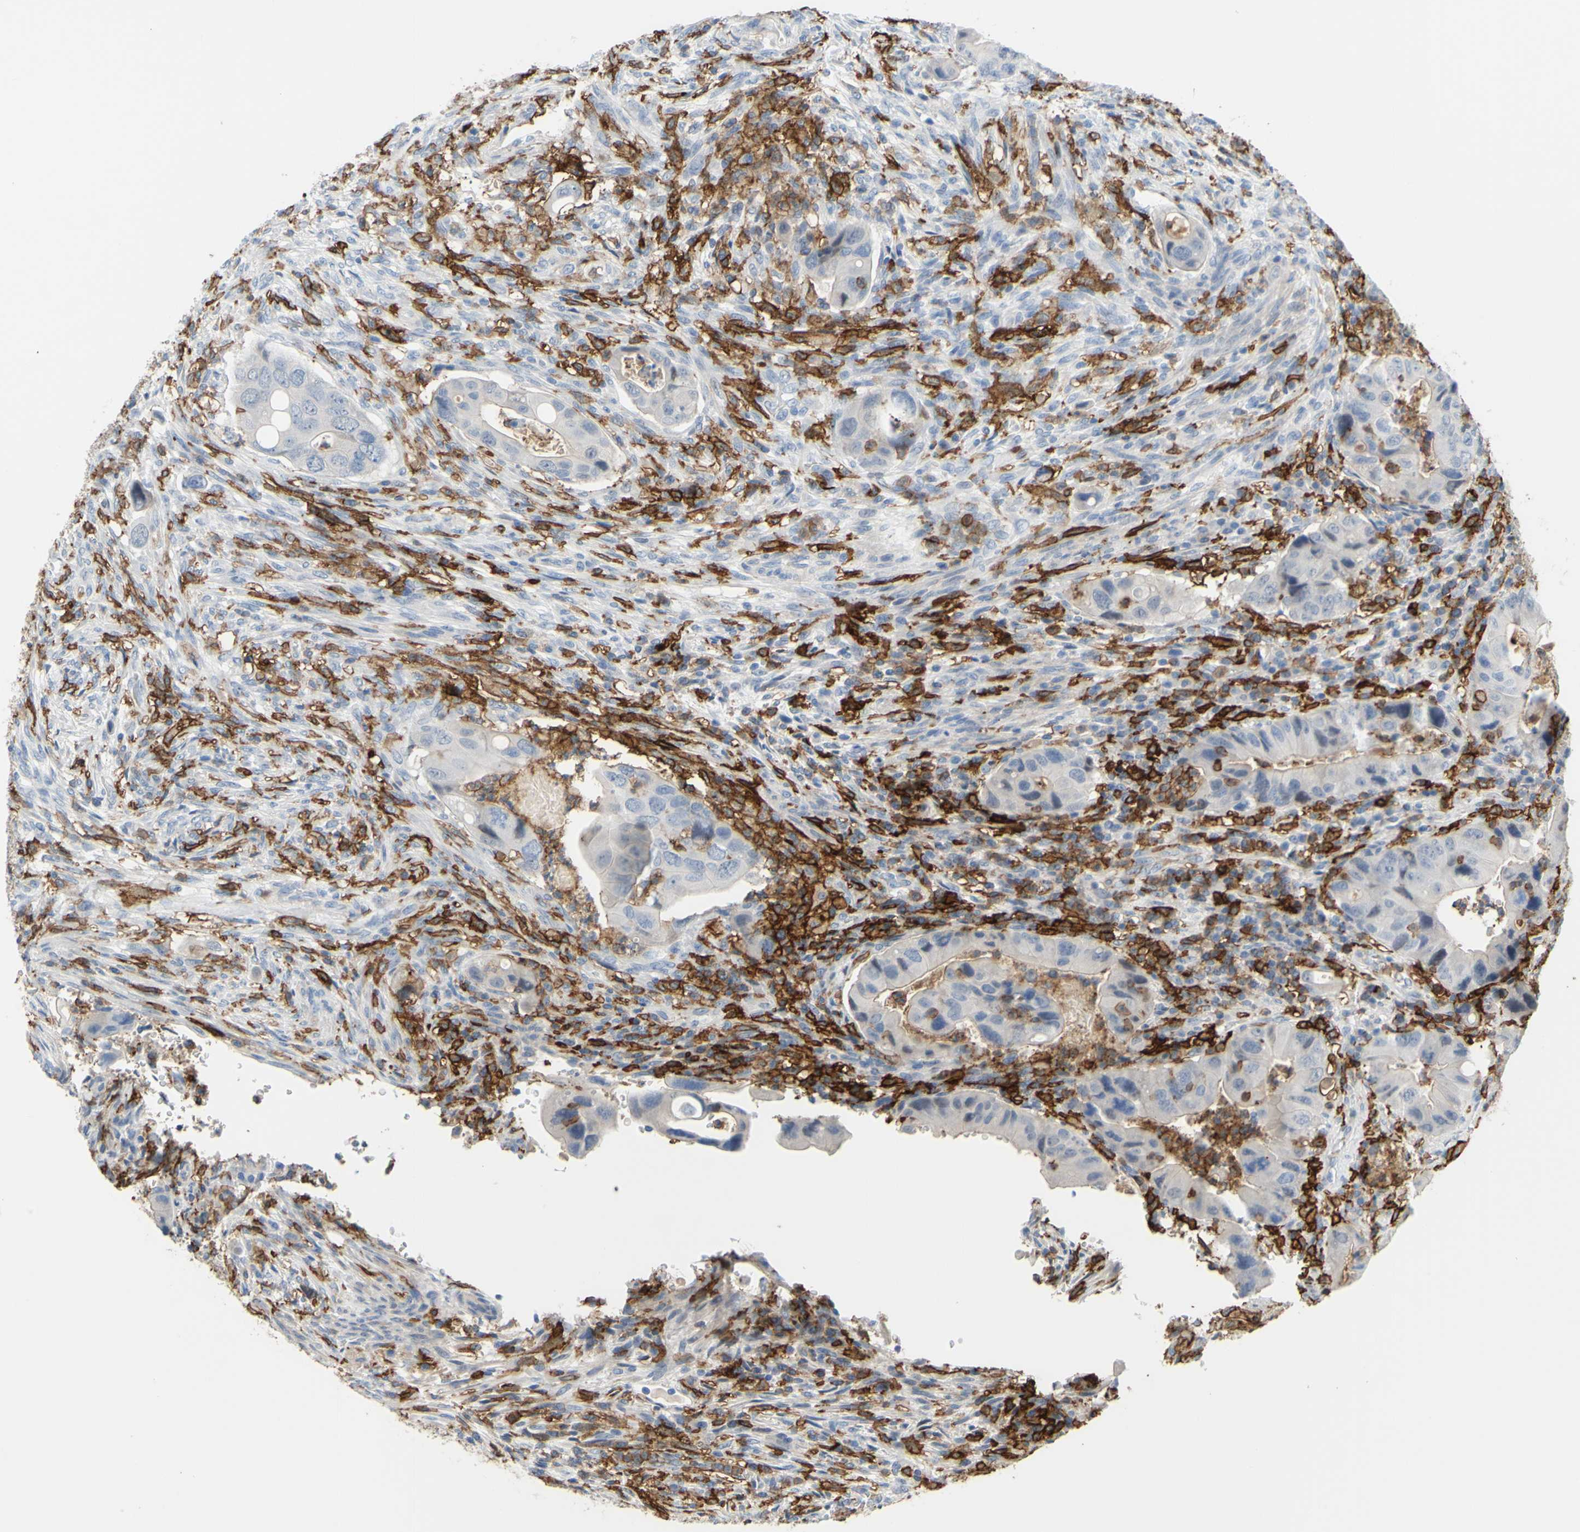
{"staining": {"intensity": "negative", "quantity": "none", "location": "none"}, "tissue": "colorectal cancer", "cell_type": "Tumor cells", "image_type": "cancer", "snomed": [{"axis": "morphology", "description": "Adenocarcinoma, NOS"}, {"axis": "topography", "description": "Rectum"}], "caption": "A high-resolution histopathology image shows immunohistochemistry staining of colorectal cancer (adenocarcinoma), which demonstrates no significant expression in tumor cells. (Immunohistochemistry, brightfield microscopy, high magnification).", "gene": "FCGR2A", "patient": {"sex": "female", "age": 57}}